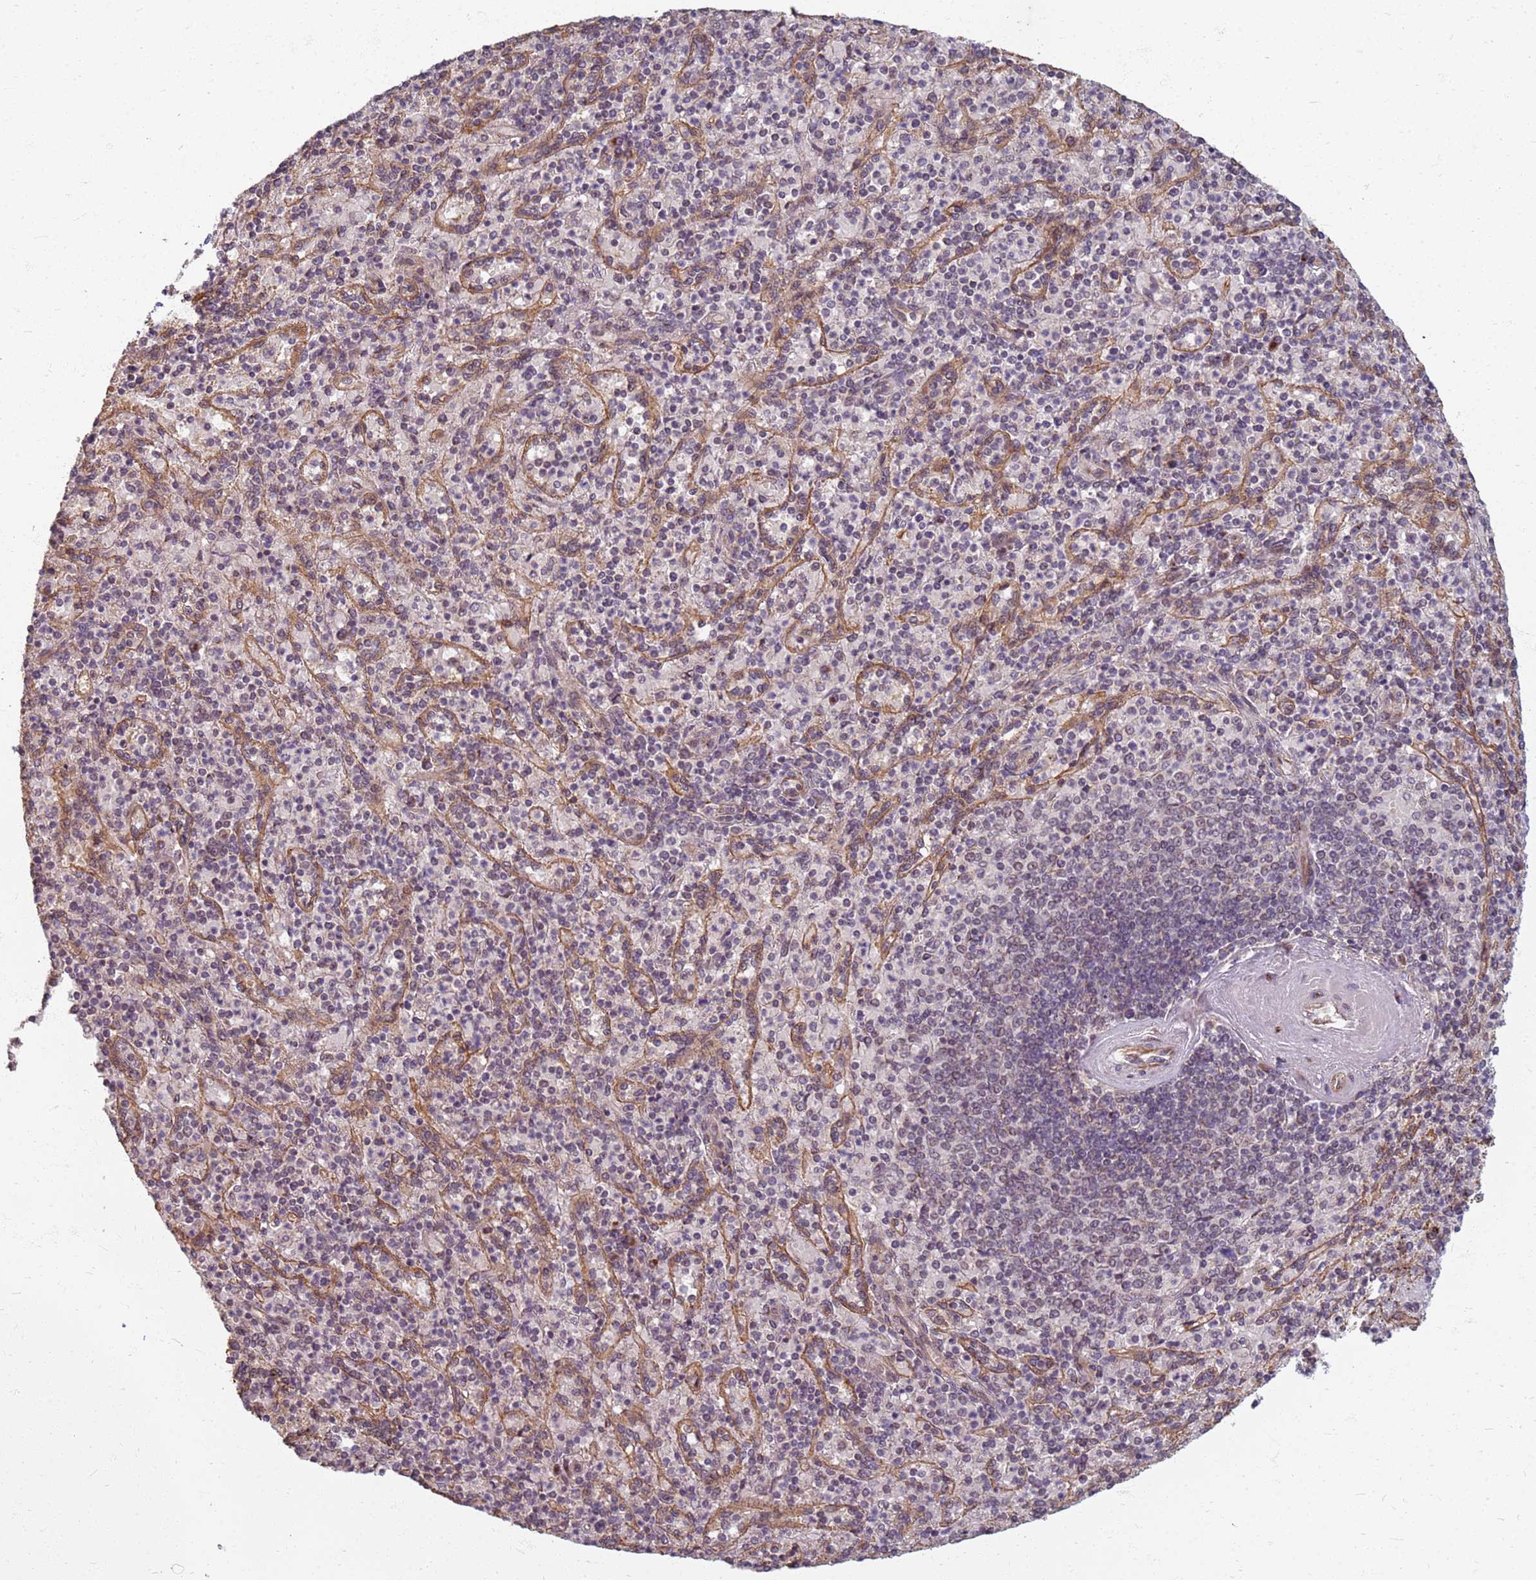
{"staining": {"intensity": "weak", "quantity": "<25%", "location": "nuclear"}, "tissue": "spleen", "cell_type": "Cells in red pulp", "image_type": "normal", "snomed": [{"axis": "morphology", "description": "Normal tissue, NOS"}, {"axis": "topography", "description": "Spleen"}], "caption": "Spleen was stained to show a protein in brown. There is no significant positivity in cells in red pulp.", "gene": "ITGB4", "patient": {"sex": "male", "age": 82}}